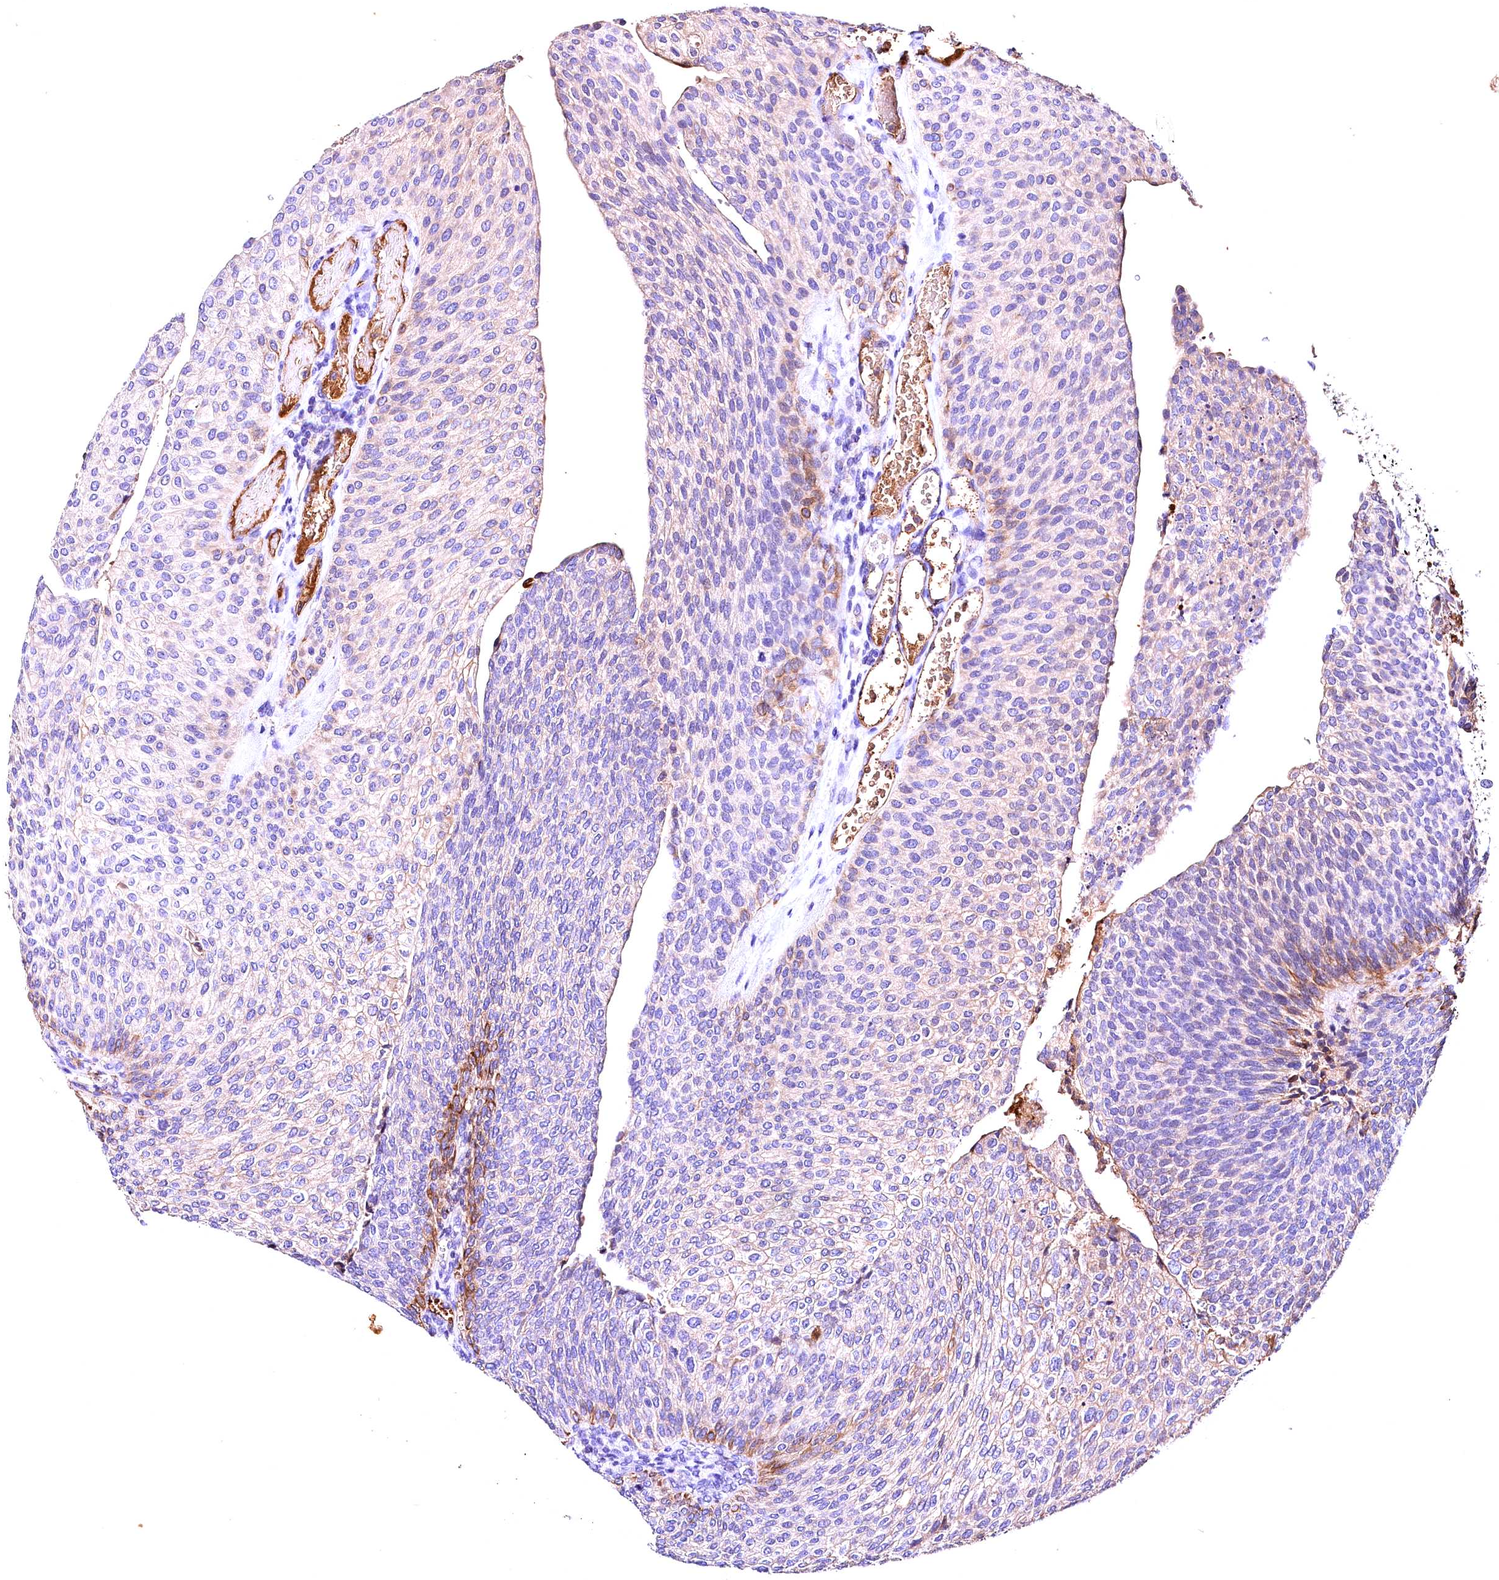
{"staining": {"intensity": "moderate", "quantity": "<25%", "location": "cytoplasmic/membranous"}, "tissue": "urothelial cancer", "cell_type": "Tumor cells", "image_type": "cancer", "snomed": [{"axis": "morphology", "description": "Urothelial carcinoma, High grade"}, {"axis": "topography", "description": "Urinary bladder"}], "caption": "Immunohistochemistry of human high-grade urothelial carcinoma displays low levels of moderate cytoplasmic/membranous staining in approximately <25% of tumor cells. (DAB IHC, brown staining for protein, blue staining for nuclei).", "gene": "ARMC6", "patient": {"sex": "female", "age": 79}}